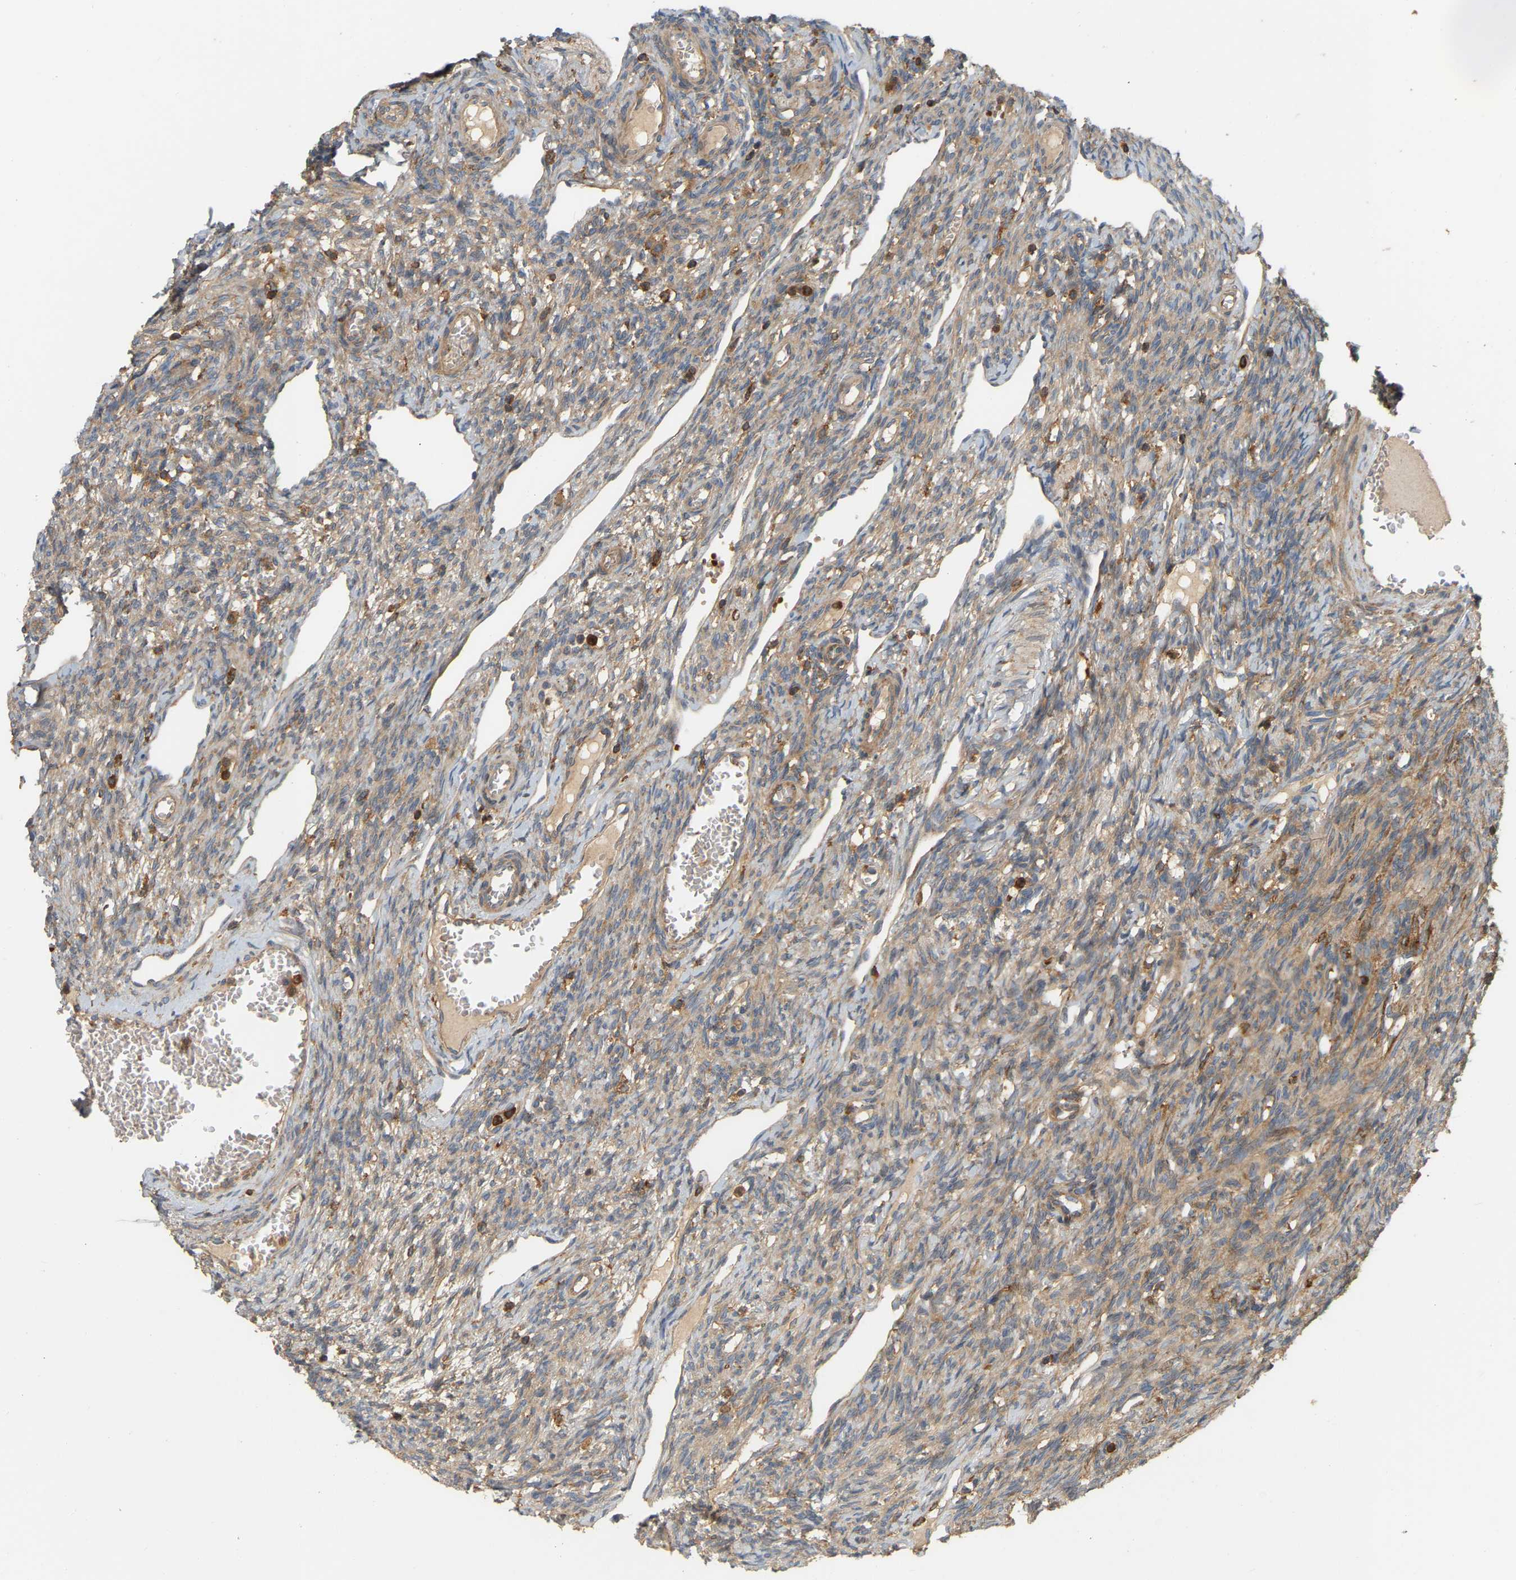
{"staining": {"intensity": "moderate", "quantity": ">75%", "location": "cytoplasmic/membranous"}, "tissue": "ovary", "cell_type": "Follicle cells", "image_type": "normal", "snomed": [{"axis": "morphology", "description": "Normal tissue, NOS"}, {"axis": "topography", "description": "Ovary"}], "caption": "This histopathology image reveals immunohistochemistry (IHC) staining of unremarkable human ovary, with medium moderate cytoplasmic/membranous expression in approximately >75% of follicle cells.", "gene": "AKAP13", "patient": {"sex": "female", "age": 33}}